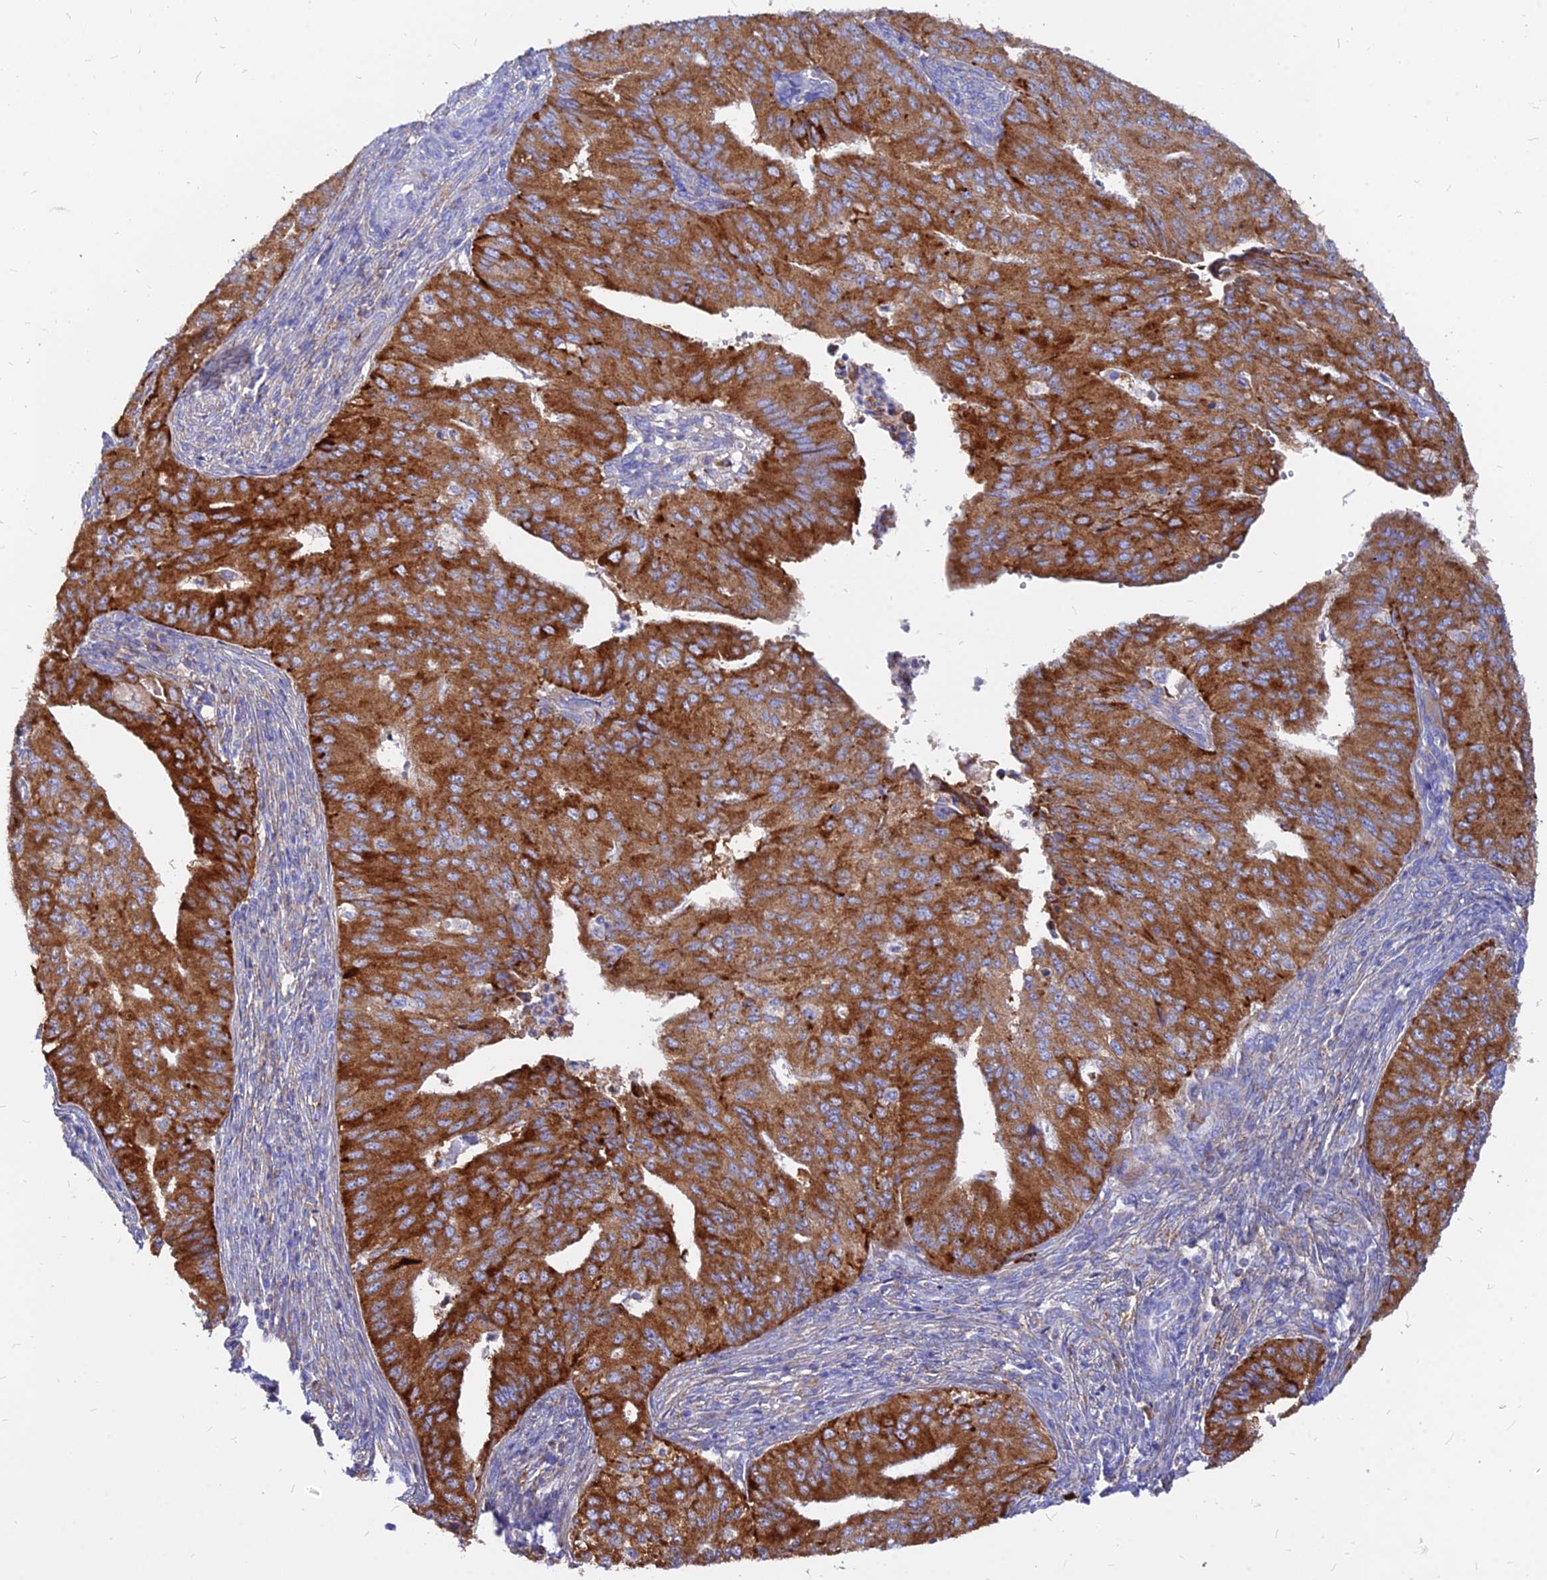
{"staining": {"intensity": "strong", "quantity": ">75%", "location": "cytoplasmic/membranous"}, "tissue": "endometrial cancer", "cell_type": "Tumor cells", "image_type": "cancer", "snomed": [{"axis": "morphology", "description": "Adenocarcinoma, NOS"}, {"axis": "topography", "description": "Endometrium"}], "caption": "Endometrial cancer (adenocarcinoma) stained with DAB immunohistochemistry reveals high levels of strong cytoplasmic/membranous positivity in approximately >75% of tumor cells.", "gene": "AGTRAP", "patient": {"sex": "female", "age": 50}}